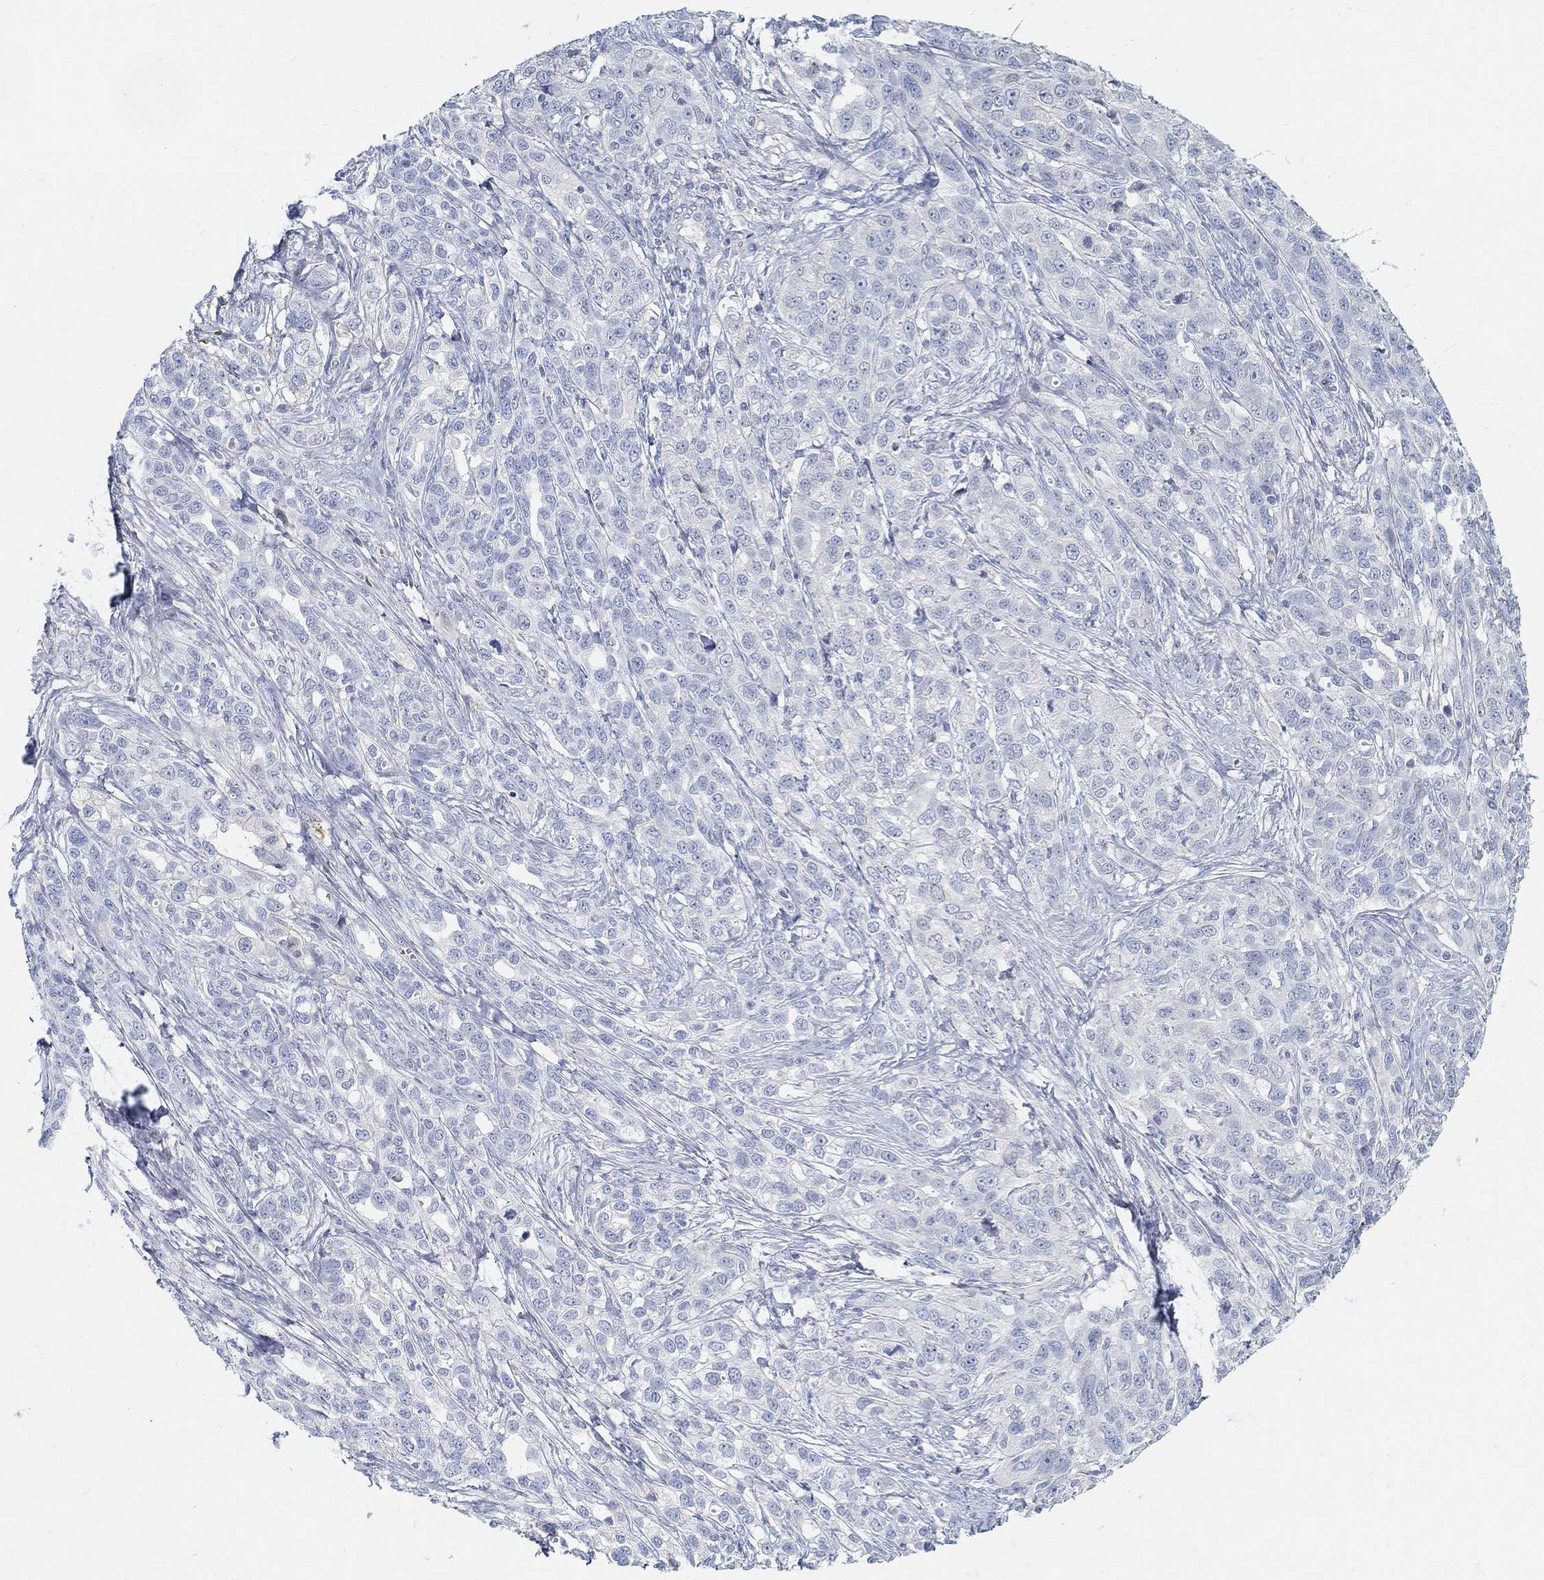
{"staining": {"intensity": "negative", "quantity": "none", "location": "none"}, "tissue": "ovarian cancer", "cell_type": "Tumor cells", "image_type": "cancer", "snomed": [{"axis": "morphology", "description": "Cystadenocarcinoma, serous, NOS"}, {"axis": "topography", "description": "Ovary"}], "caption": "IHC photomicrograph of neoplastic tissue: human ovarian cancer (serous cystadenocarcinoma) stained with DAB (3,3'-diaminobenzidine) demonstrates no significant protein expression in tumor cells.", "gene": "SNTG2", "patient": {"sex": "female", "age": 71}}